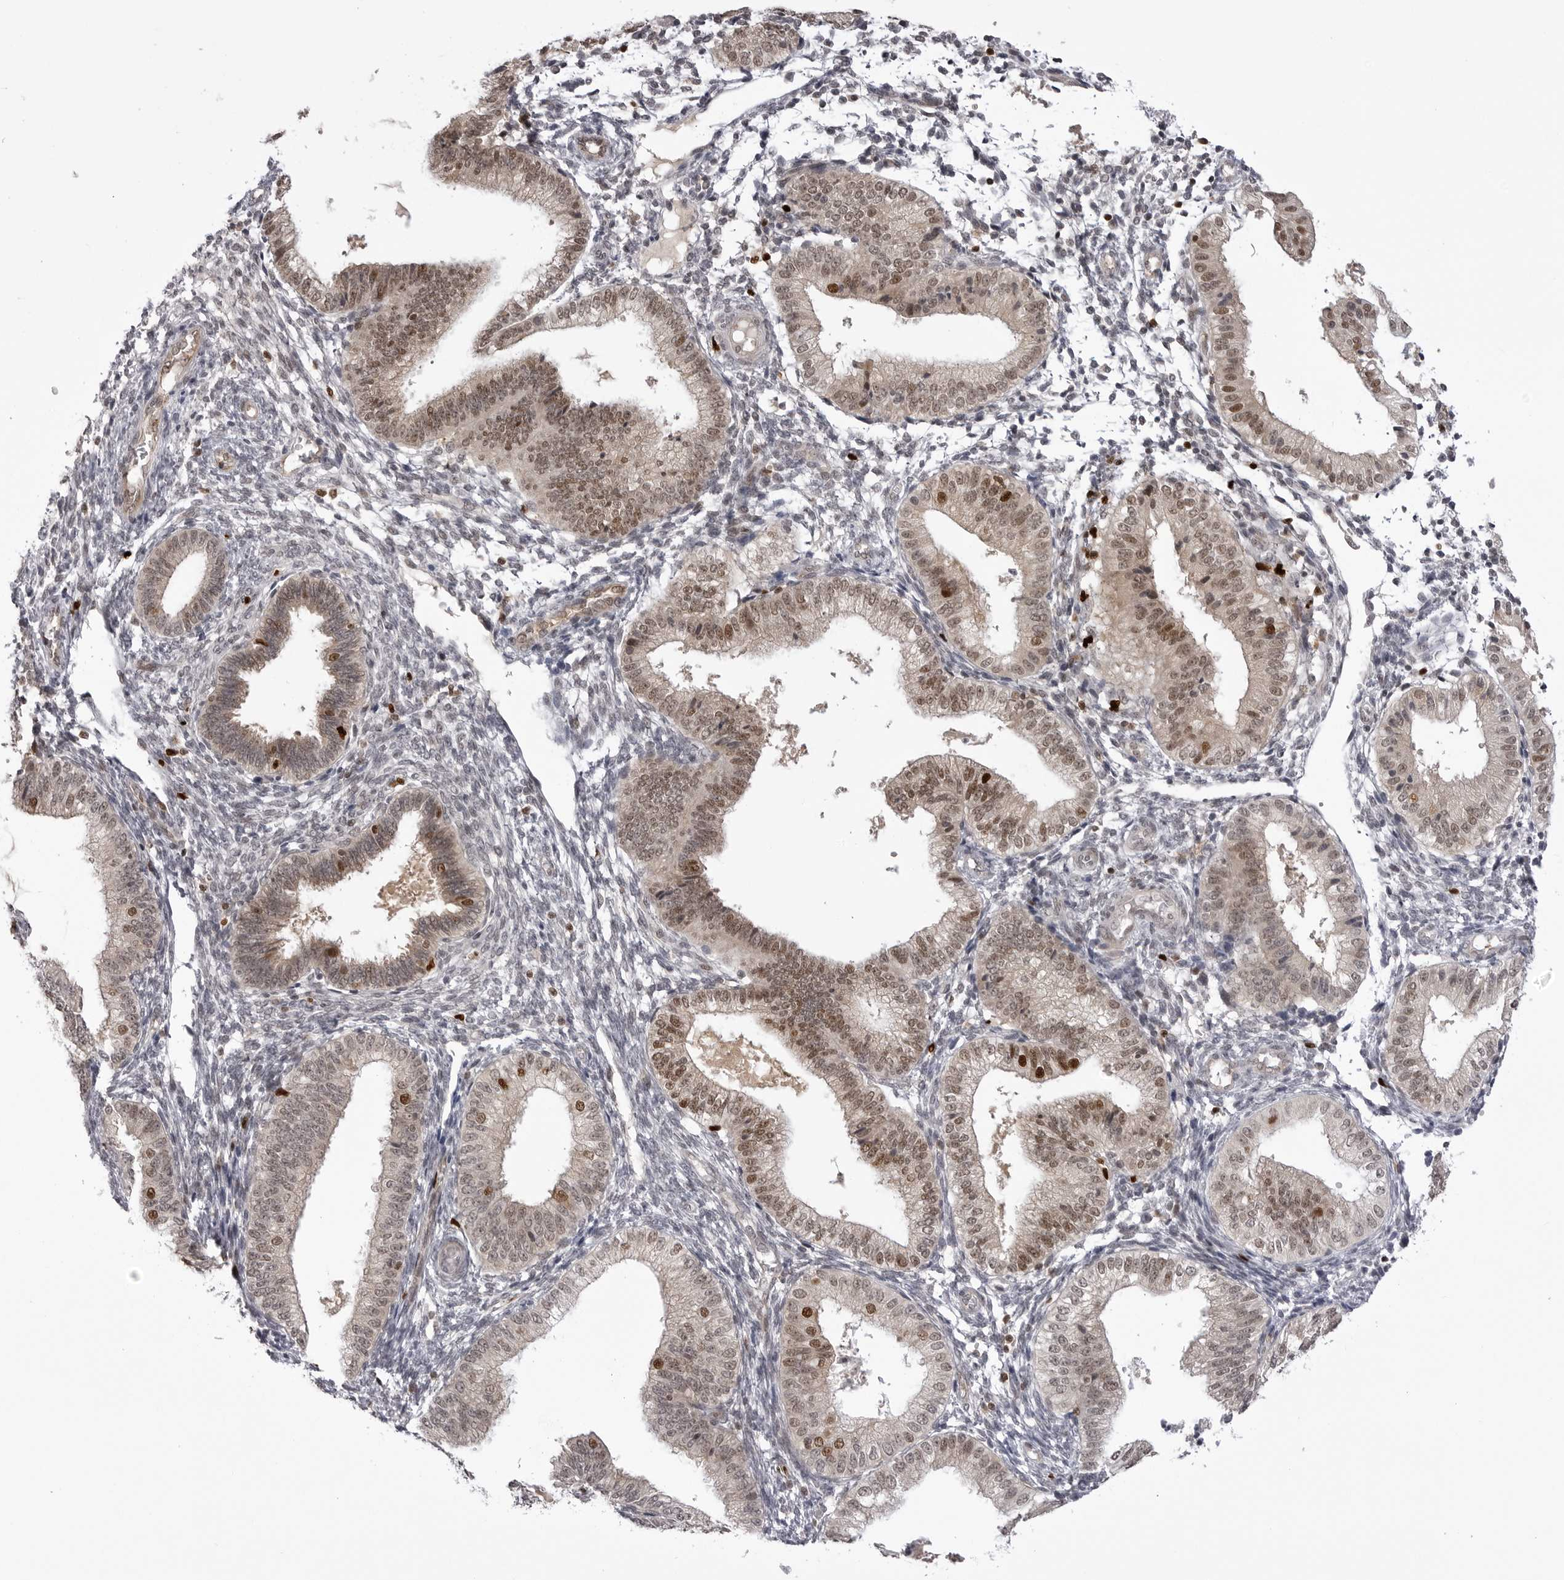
{"staining": {"intensity": "weak", "quantity": "<25%", "location": "nuclear"}, "tissue": "endometrium", "cell_type": "Cells in endometrial stroma", "image_type": "normal", "snomed": [{"axis": "morphology", "description": "Normal tissue, NOS"}, {"axis": "topography", "description": "Endometrium"}], "caption": "This is a photomicrograph of IHC staining of normal endometrium, which shows no expression in cells in endometrial stroma.", "gene": "PTK2B", "patient": {"sex": "female", "age": 39}}